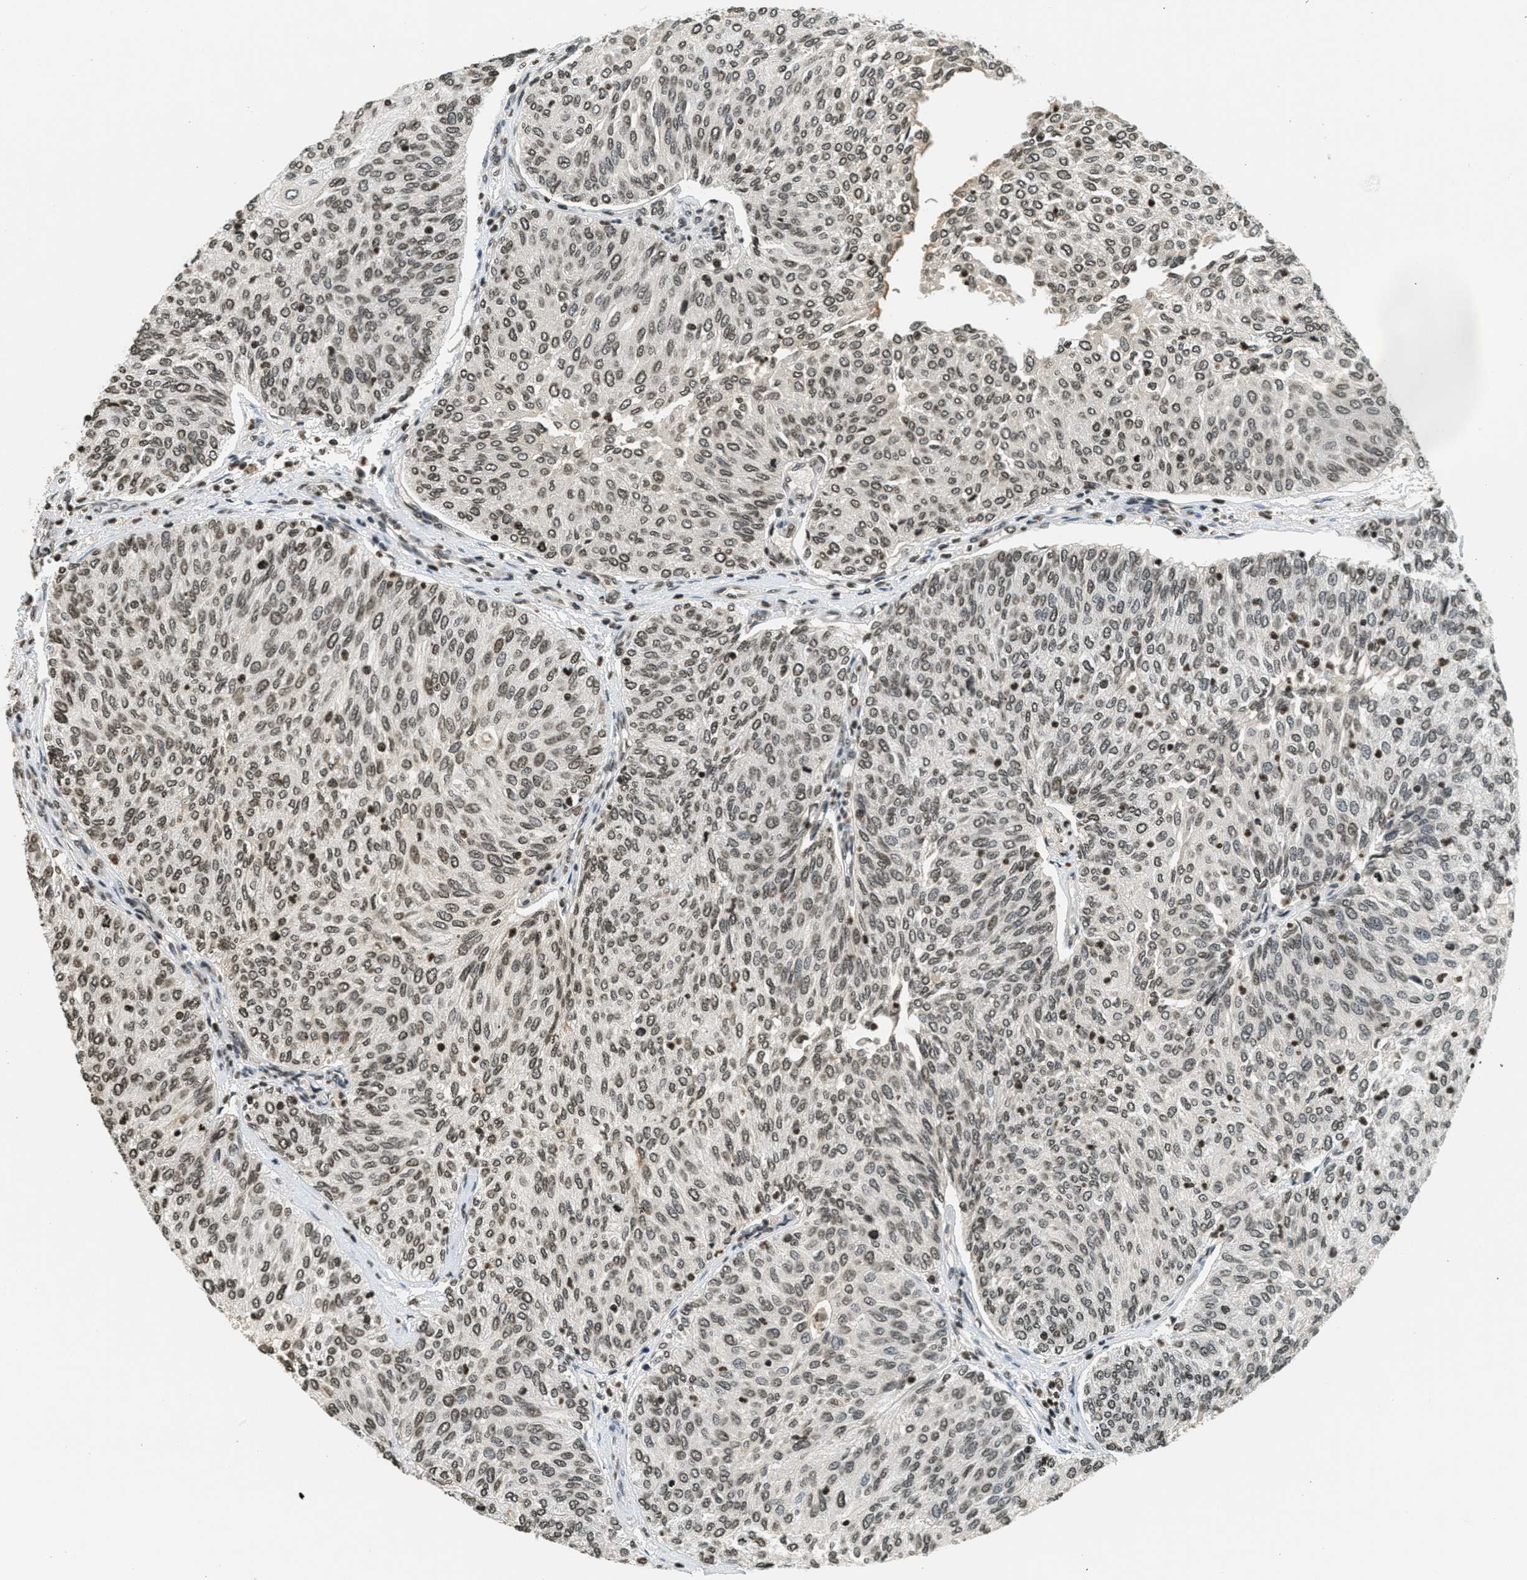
{"staining": {"intensity": "moderate", "quantity": ">75%", "location": "nuclear"}, "tissue": "urothelial cancer", "cell_type": "Tumor cells", "image_type": "cancer", "snomed": [{"axis": "morphology", "description": "Urothelial carcinoma, Low grade"}, {"axis": "topography", "description": "Urinary bladder"}], "caption": "Brown immunohistochemical staining in urothelial carcinoma (low-grade) displays moderate nuclear staining in approximately >75% of tumor cells. The protein is shown in brown color, while the nuclei are stained blue.", "gene": "LDB2", "patient": {"sex": "female", "age": 79}}